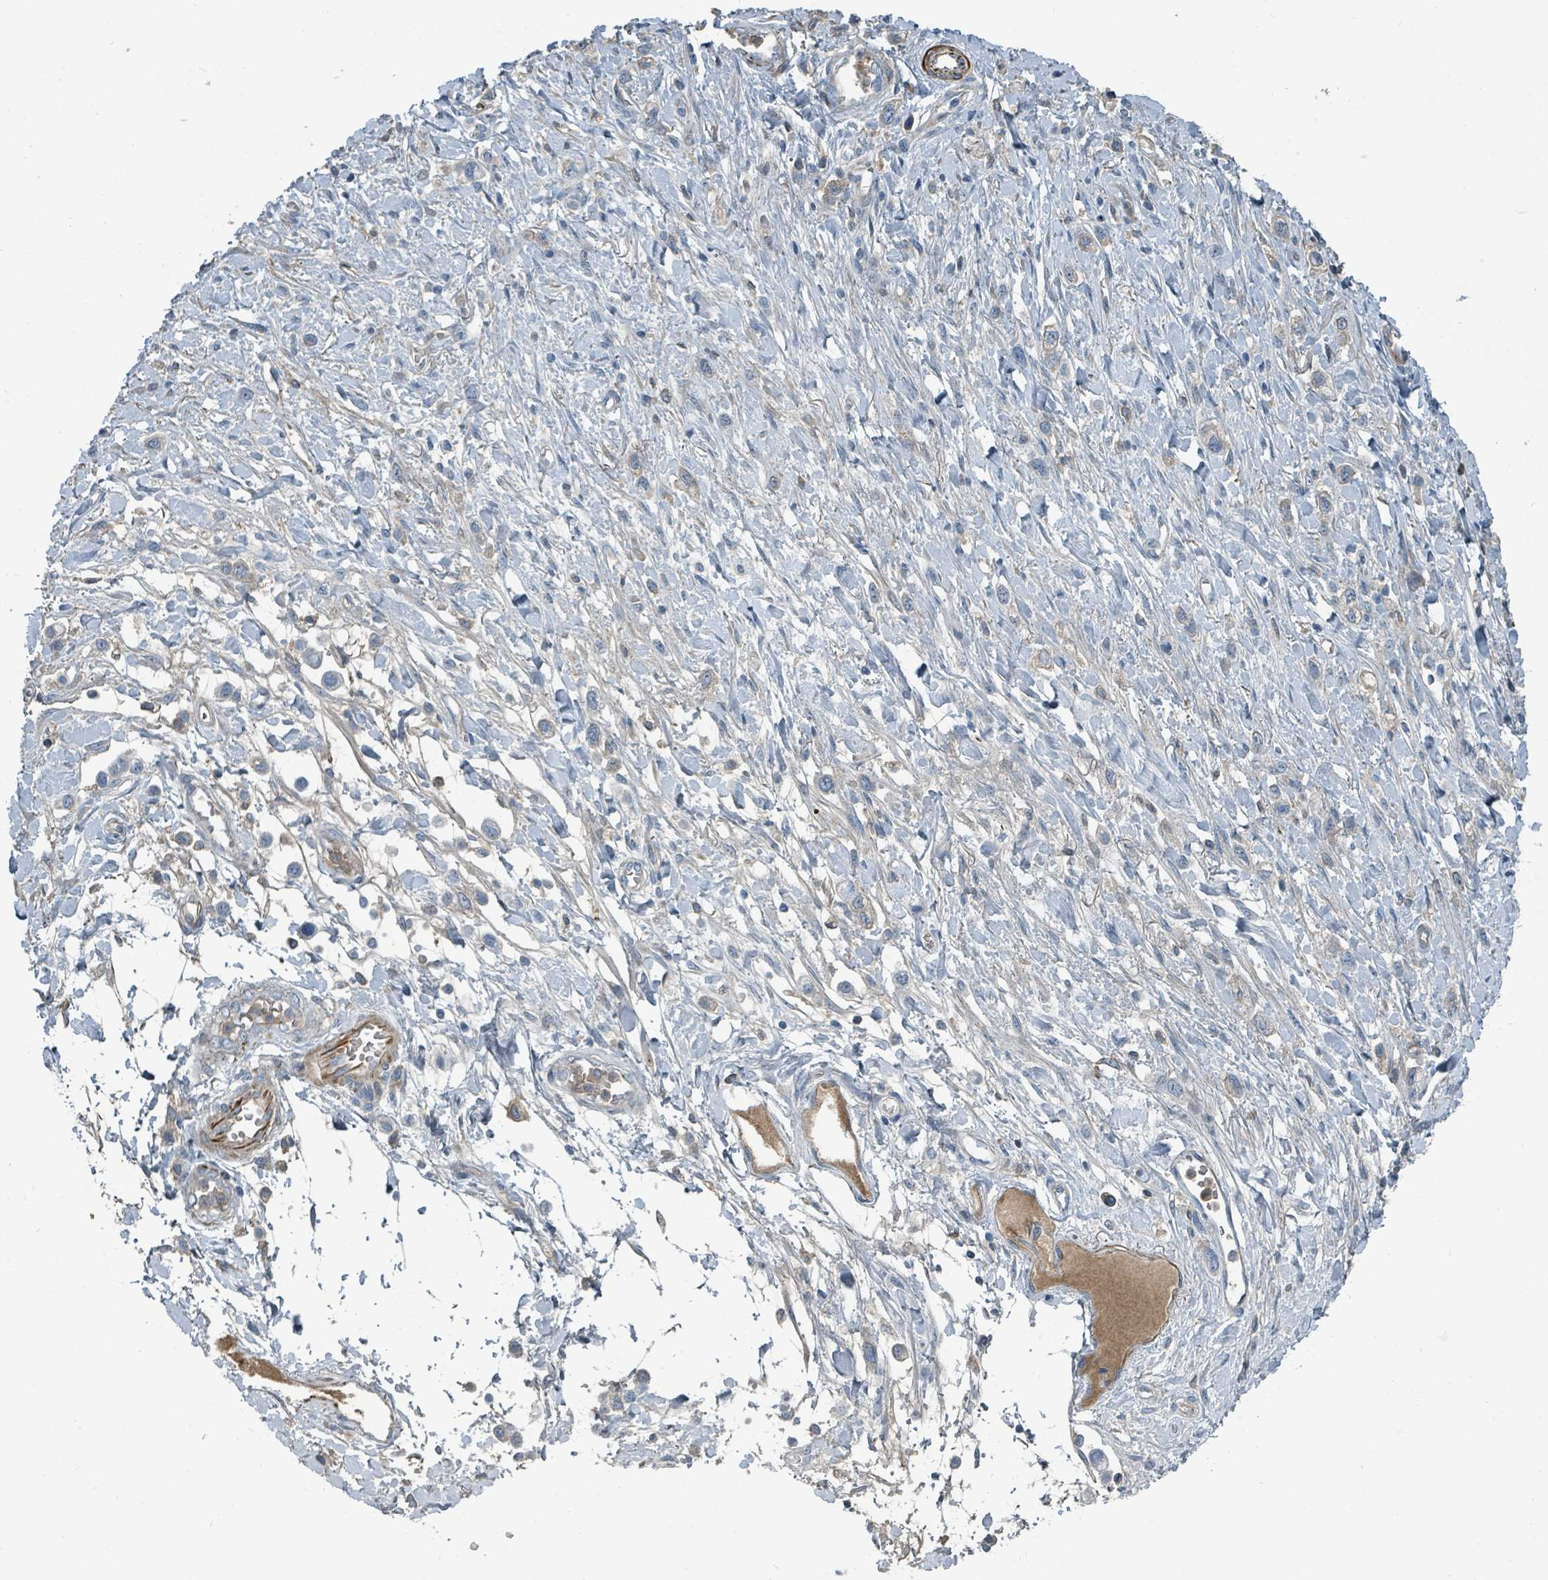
{"staining": {"intensity": "negative", "quantity": "none", "location": "none"}, "tissue": "stomach cancer", "cell_type": "Tumor cells", "image_type": "cancer", "snomed": [{"axis": "morphology", "description": "Adenocarcinoma, NOS"}, {"axis": "topography", "description": "Stomach"}], "caption": "The immunohistochemistry photomicrograph has no significant positivity in tumor cells of stomach cancer tissue.", "gene": "SLC44A5", "patient": {"sex": "female", "age": 65}}